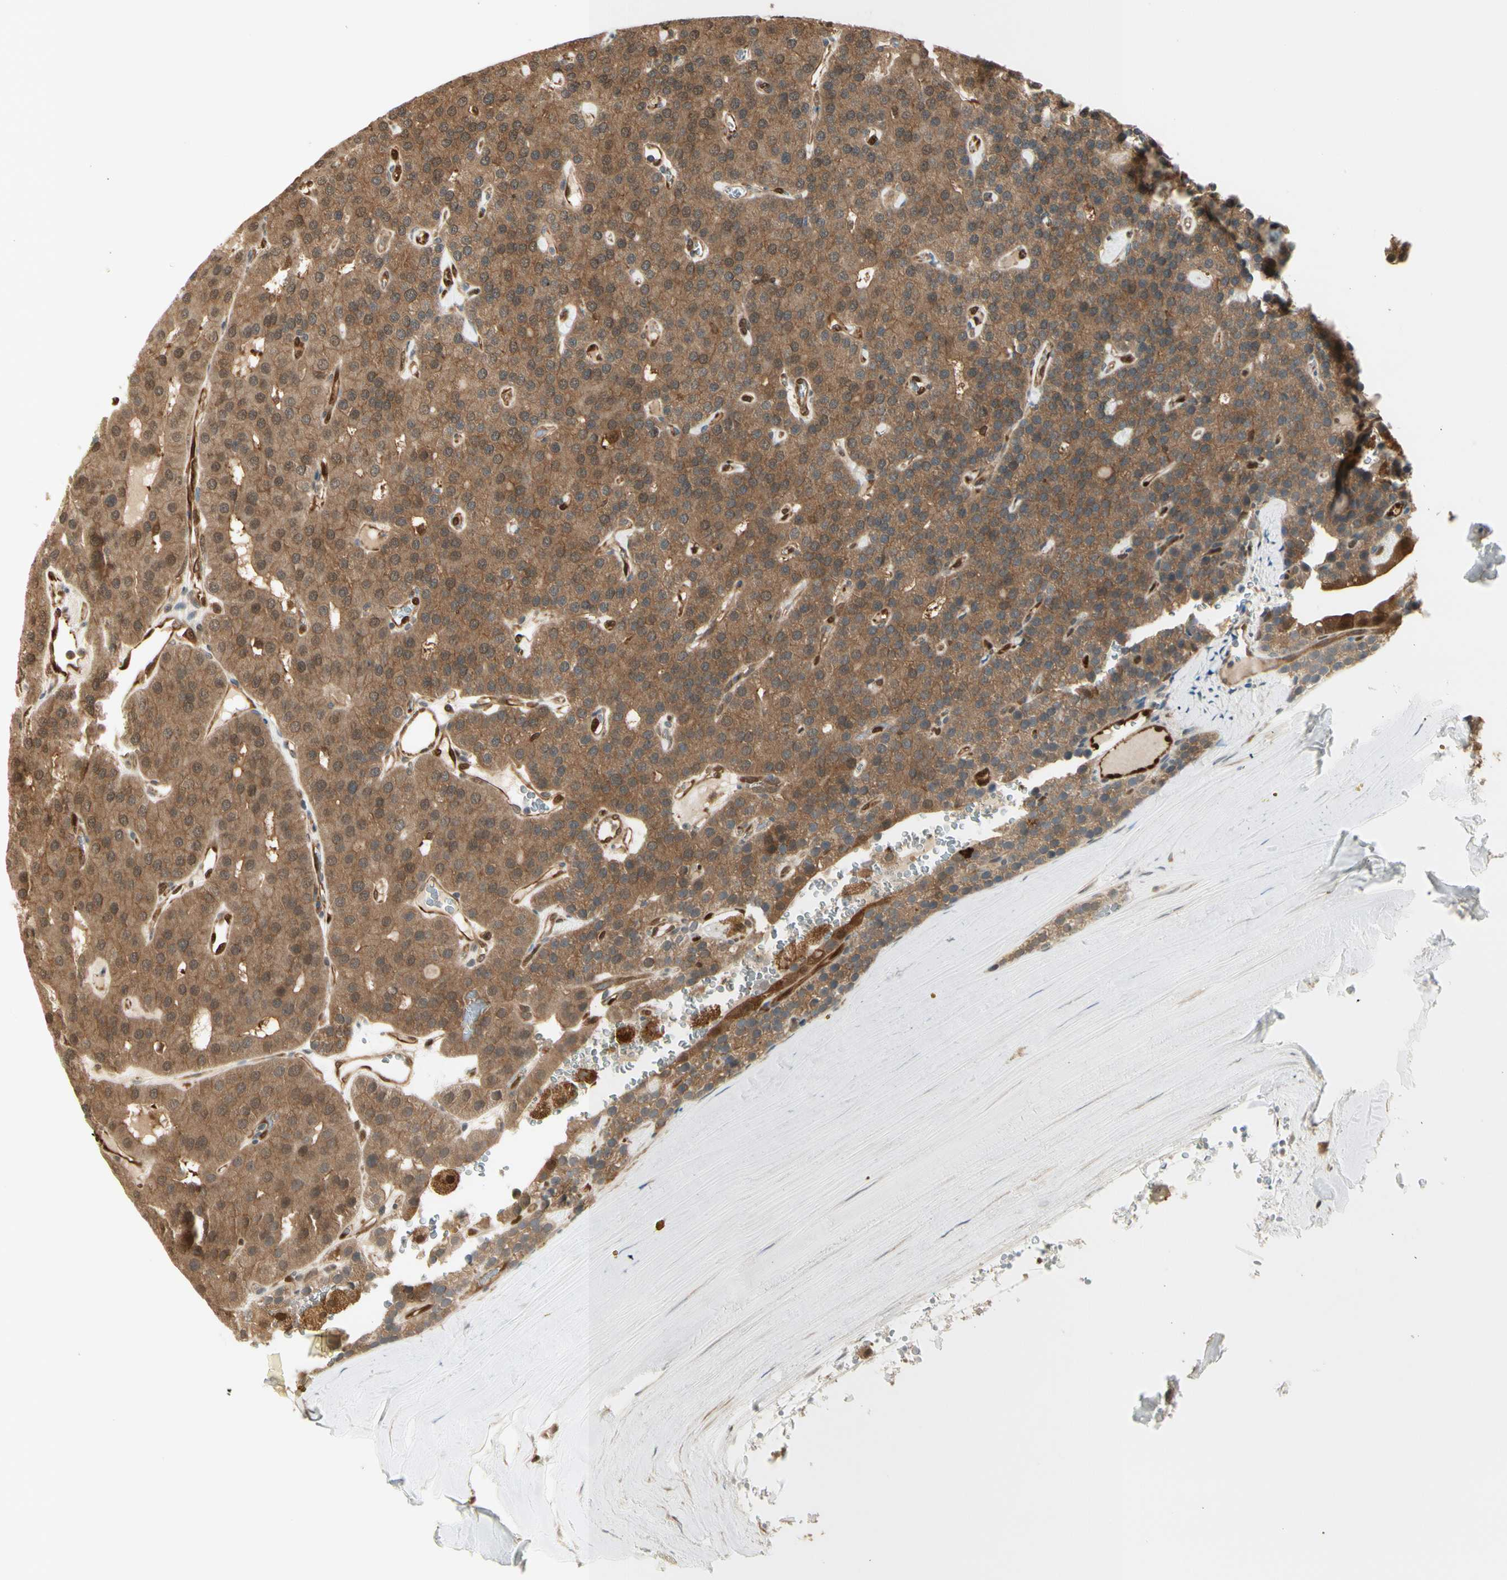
{"staining": {"intensity": "strong", "quantity": ">75%", "location": "cytoplasmic/membranous,nuclear"}, "tissue": "parathyroid gland", "cell_type": "Glandular cells", "image_type": "normal", "snomed": [{"axis": "morphology", "description": "Normal tissue, NOS"}, {"axis": "morphology", "description": "Adenoma, NOS"}, {"axis": "topography", "description": "Parathyroid gland"}], "caption": "This micrograph displays IHC staining of unremarkable human parathyroid gland, with high strong cytoplasmic/membranous,nuclear positivity in approximately >75% of glandular cells.", "gene": "SERPINB6", "patient": {"sex": "female", "age": 86}}